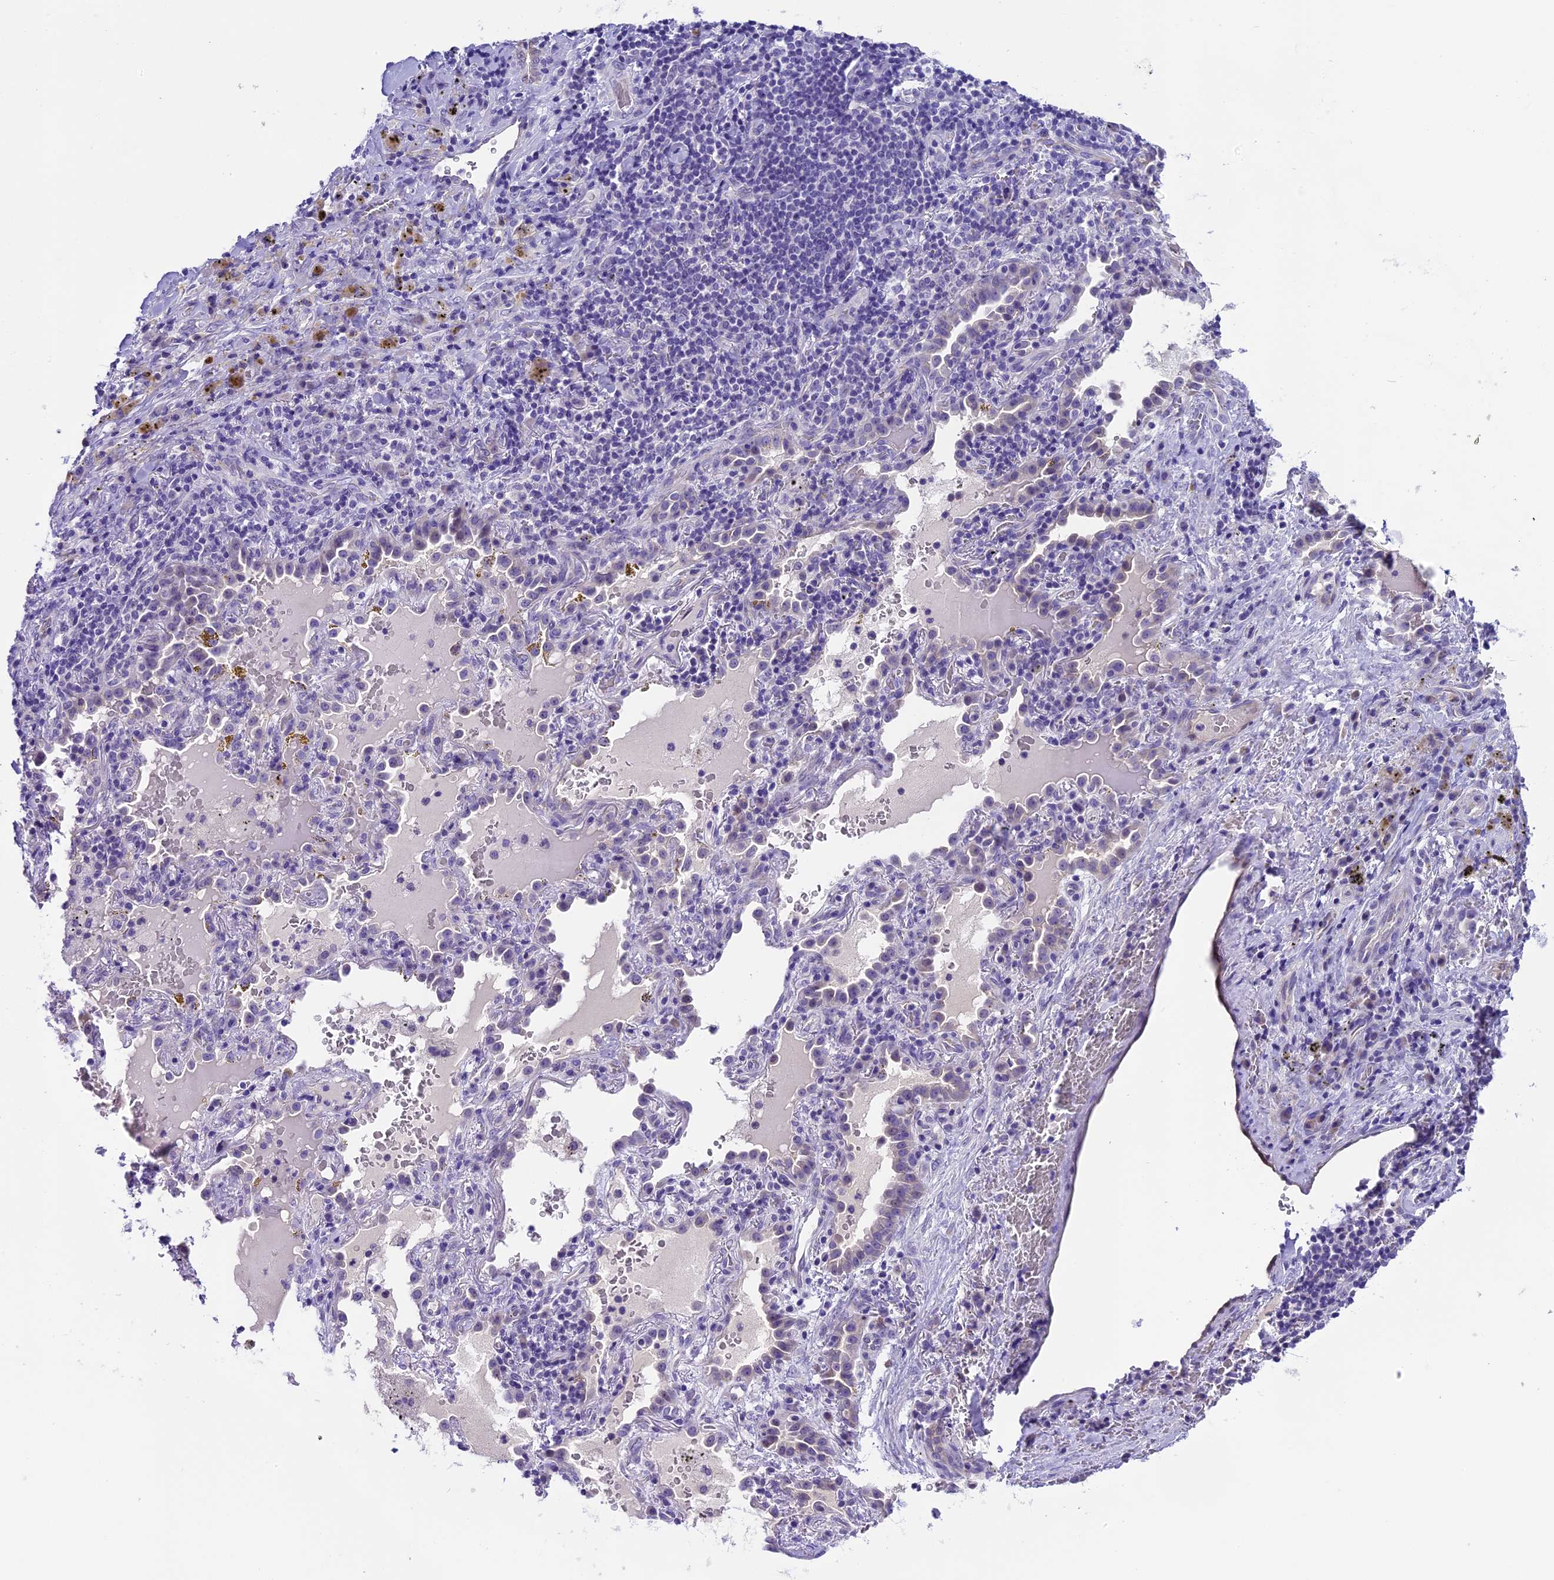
{"staining": {"intensity": "negative", "quantity": "none", "location": "none"}, "tissue": "lung cancer", "cell_type": "Tumor cells", "image_type": "cancer", "snomed": [{"axis": "morphology", "description": "Squamous cell carcinoma, NOS"}, {"axis": "topography", "description": "Lung"}], "caption": "A histopathology image of squamous cell carcinoma (lung) stained for a protein displays no brown staining in tumor cells. Nuclei are stained in blue.", "gene": "PRR15", "patient": {"sex": "female", "age": 63}}